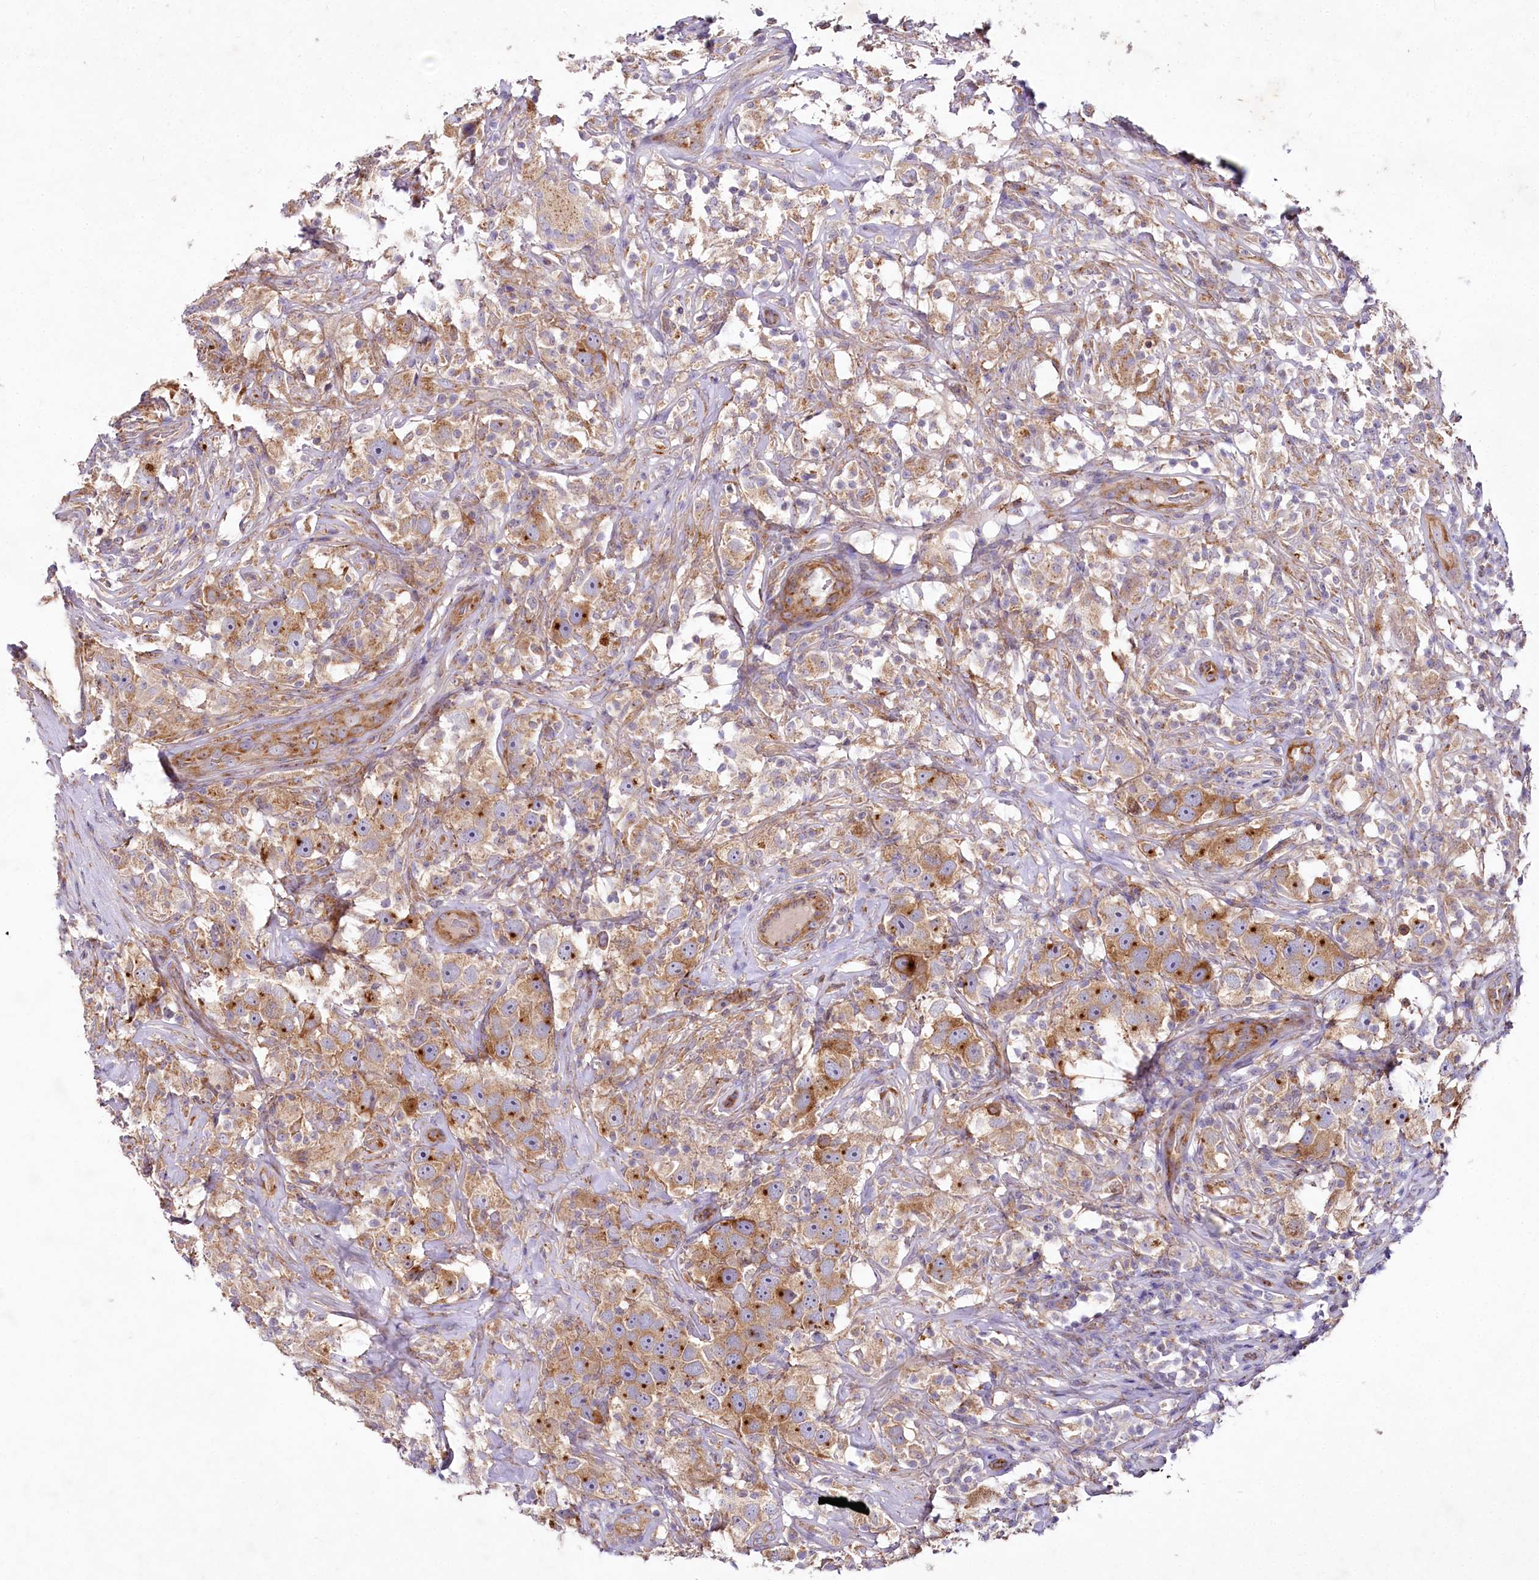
{"staining": {"intensity": "moderate", "quantity": ">75%", "location": "cytoplasmic/membranous"}, "tissue": "testis cancer", "cell_type": "Tumor cells", "image_type": "cancer", "snomed": [{"axis": "morphology", "description": "Seminoma, NOS"}, {"axis": "topography", "description": "Testis"}], "caption": "Seminoma (testis) stained with DAB (3,3'-diaminobenzidine) immunohistochemistry (IHC) demonstrates medium levels of moderate cytoplasmic/membranous staining in about >75% of tumor cells. The protein of interest is stained brown, and the nuclei are stained in blue (DAB IHC with brightfield microscopy, high magnification).", "gene": "STX6", "patient": {"sex": "male", "age": 49}}